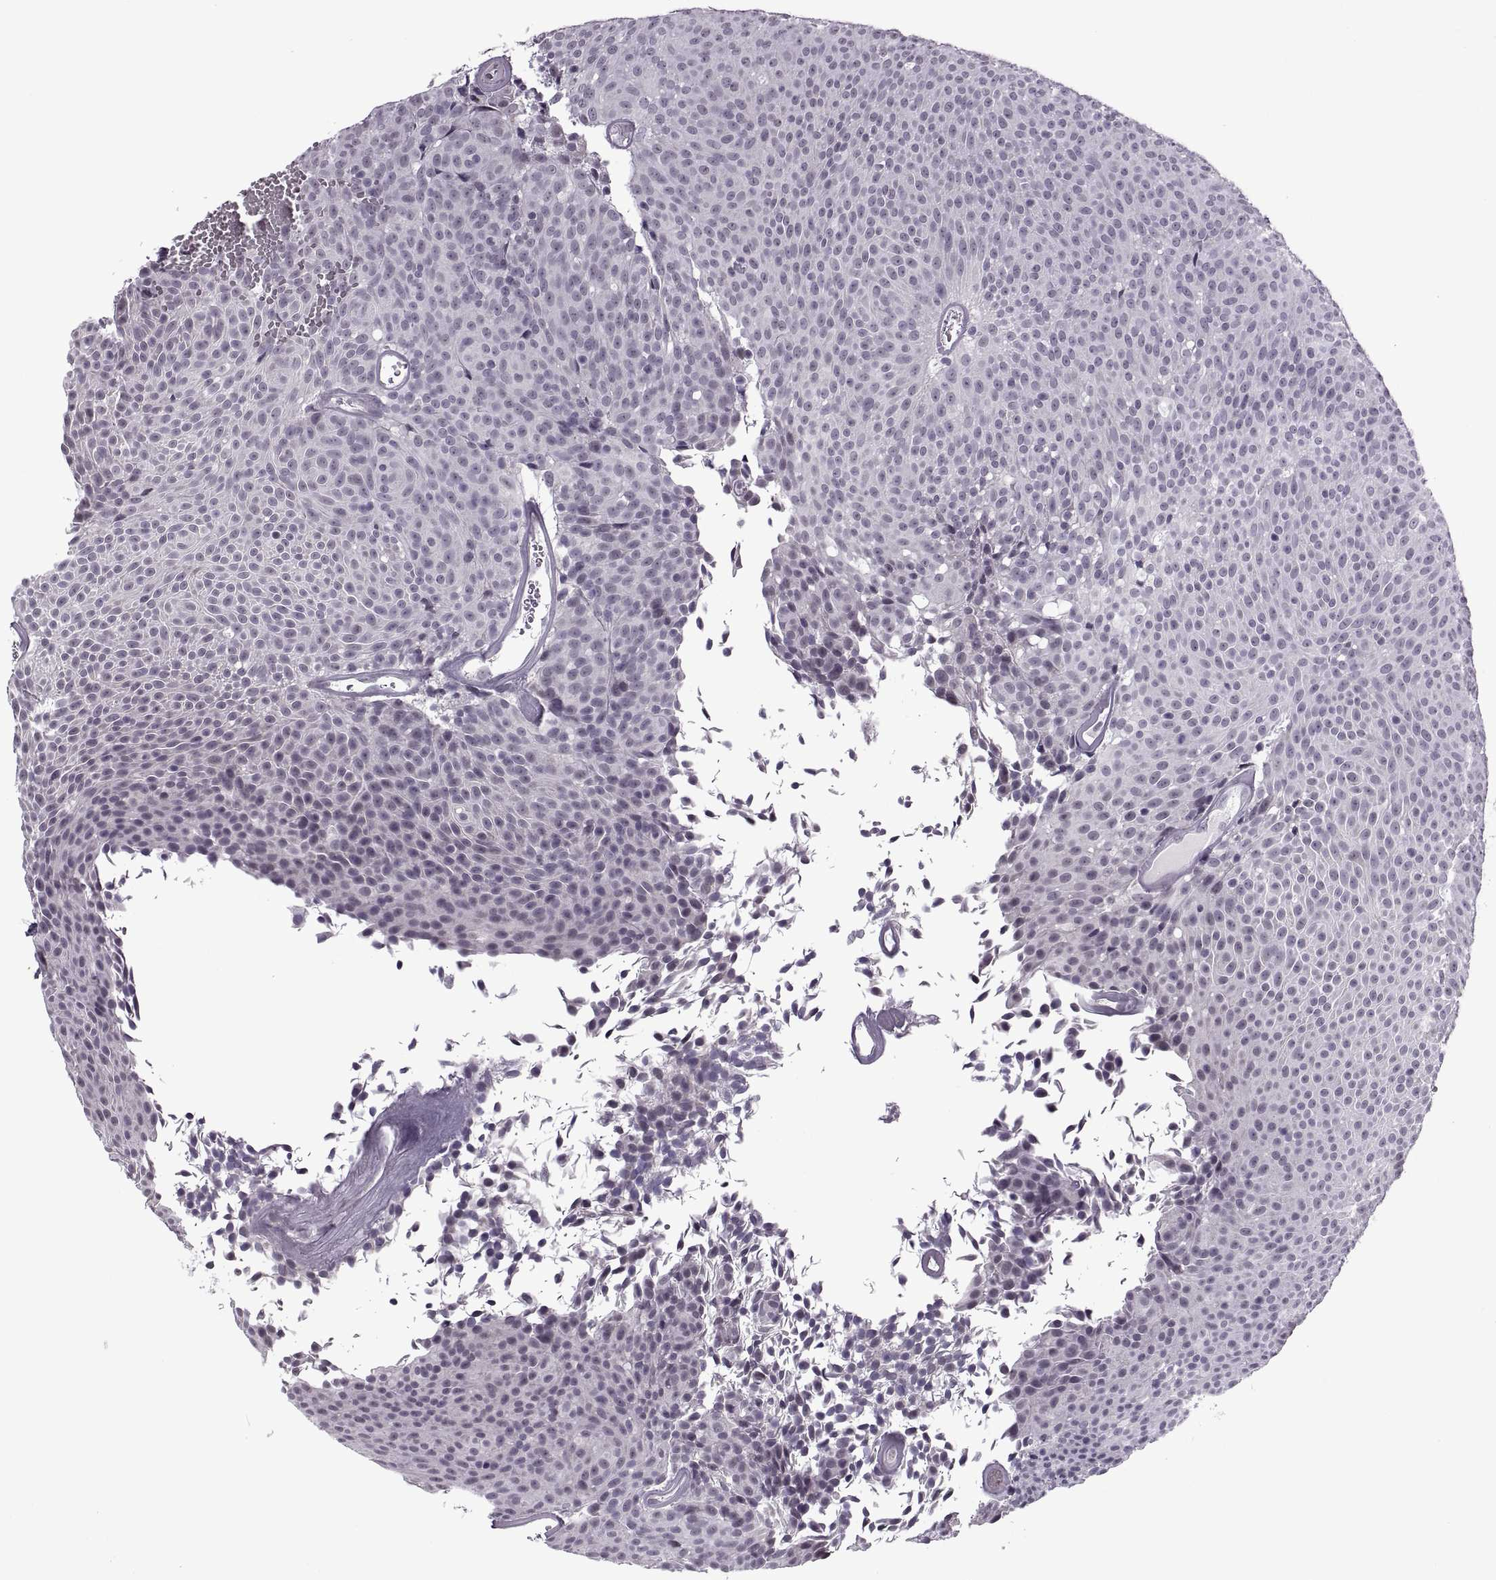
{"staining": {"intensity": "negative", "quantity": "none", "location": "none"}, "tissue": "urothelial cancer", "cell_type": "Tumor cells", "image_type": "cancer", "snomed": [{"axis": "morphology", "description": "Urothelial carcinoma, Low grade"}, {"axis": "topography", "description": "Urinary bladder"}], "caption": "Tumor cells are negative for brown protein staining in urothelial cancer.", "gene": "PRSS37", "patient": {"sex": "male", "age": 77}}